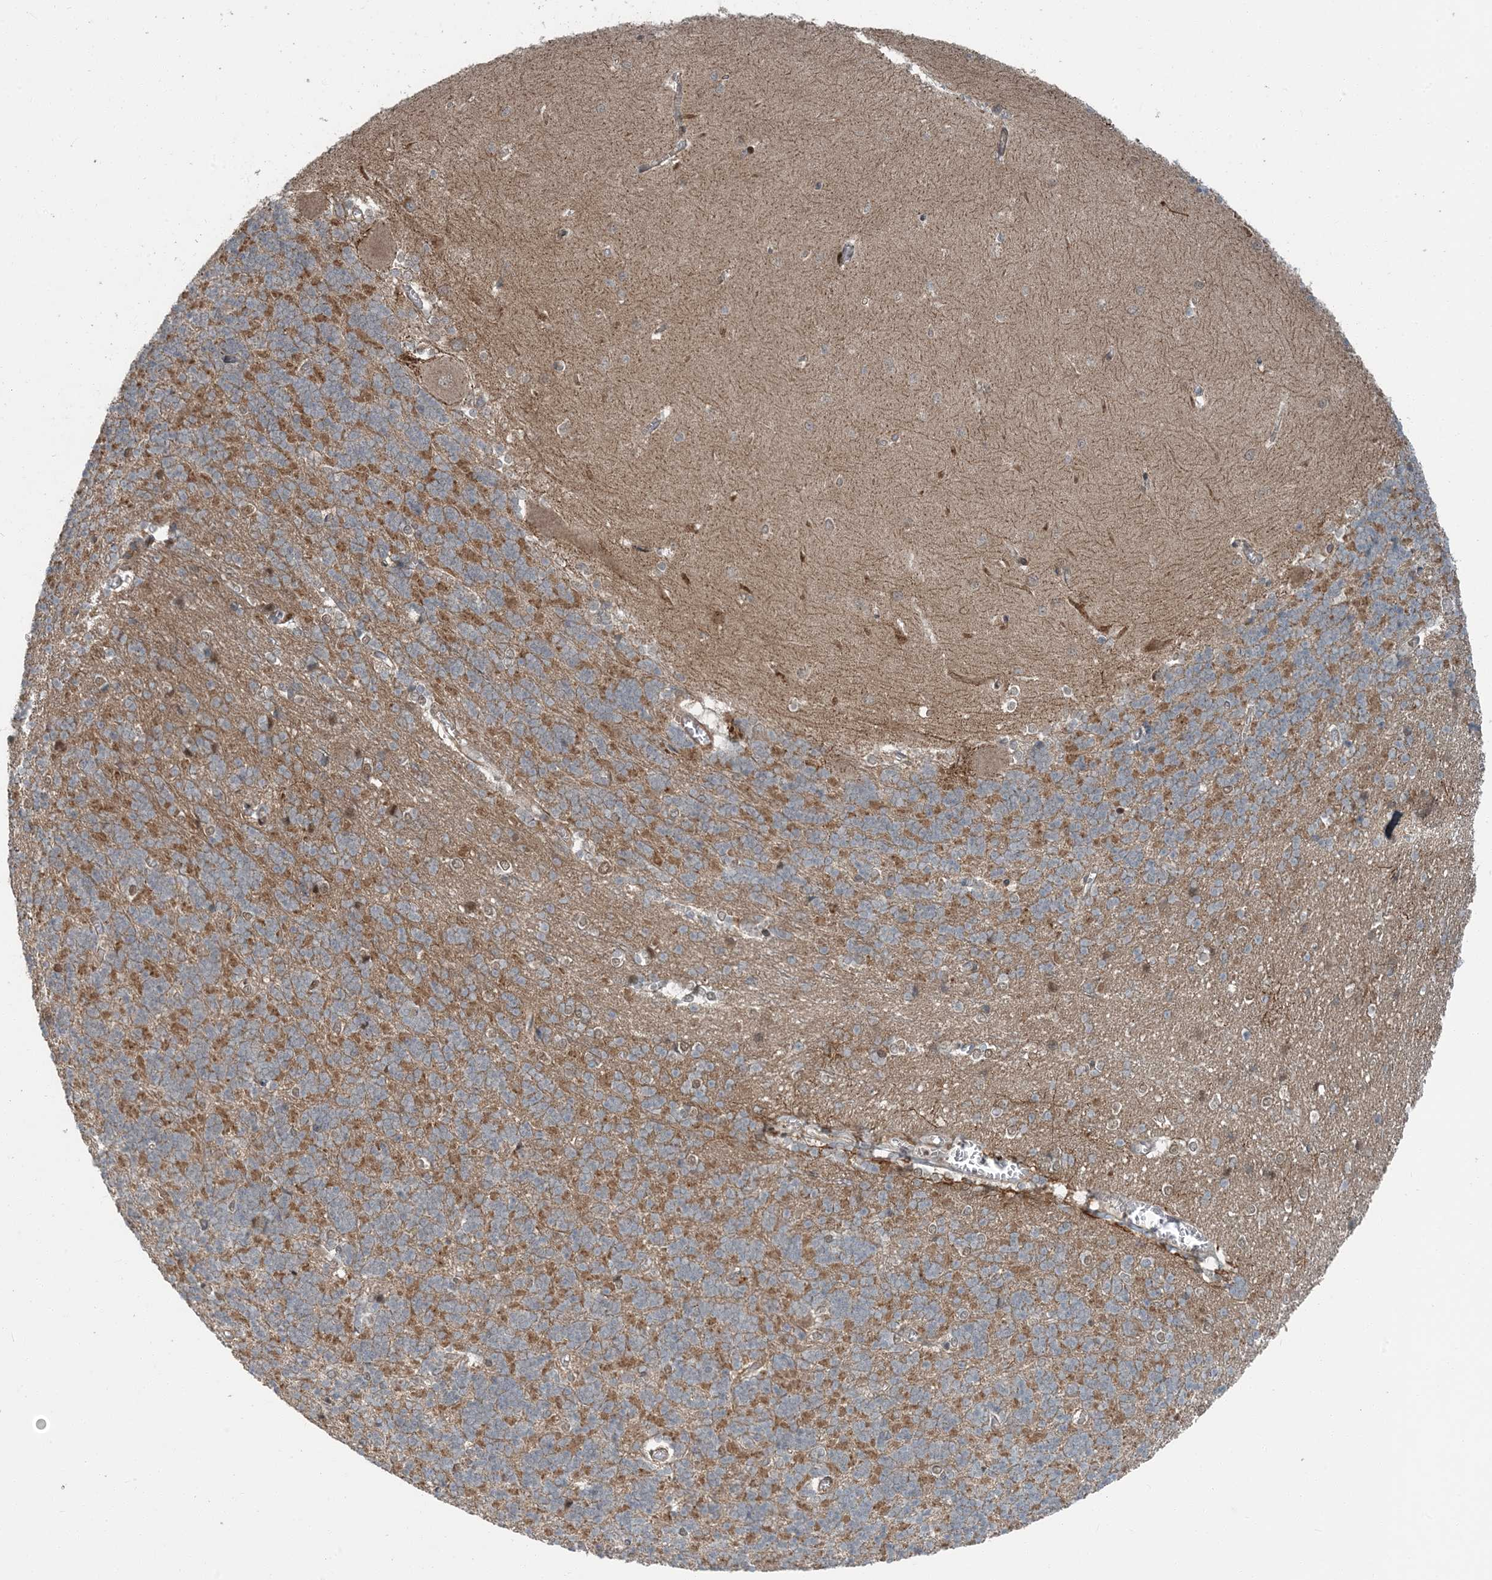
{"staining": {"intensity": "moderate", "quantity": ">75%", "location": "cytoplasmic/membranous"}, "tissue": "cerebellum", "cell_type": "Cells in granular layer", "image_type": "normal", "snomed": [{"axis": "morphology", "description": "Normal tissue, NOS"}, {"axis": "topography", "description": "Cerebellum"}], "caption": "An immunohistochemistry photomicrograph of benign tissue is shown. Protein staining in brown labels moderate cytoplasmic/membranous positivity in cerebellum within cells in granular layer. Ihc stains the protein of interest in brown and the nuclei are stained blue.", "gene": "EDEM2", "patient": {"sex": "male", "age": 37}}